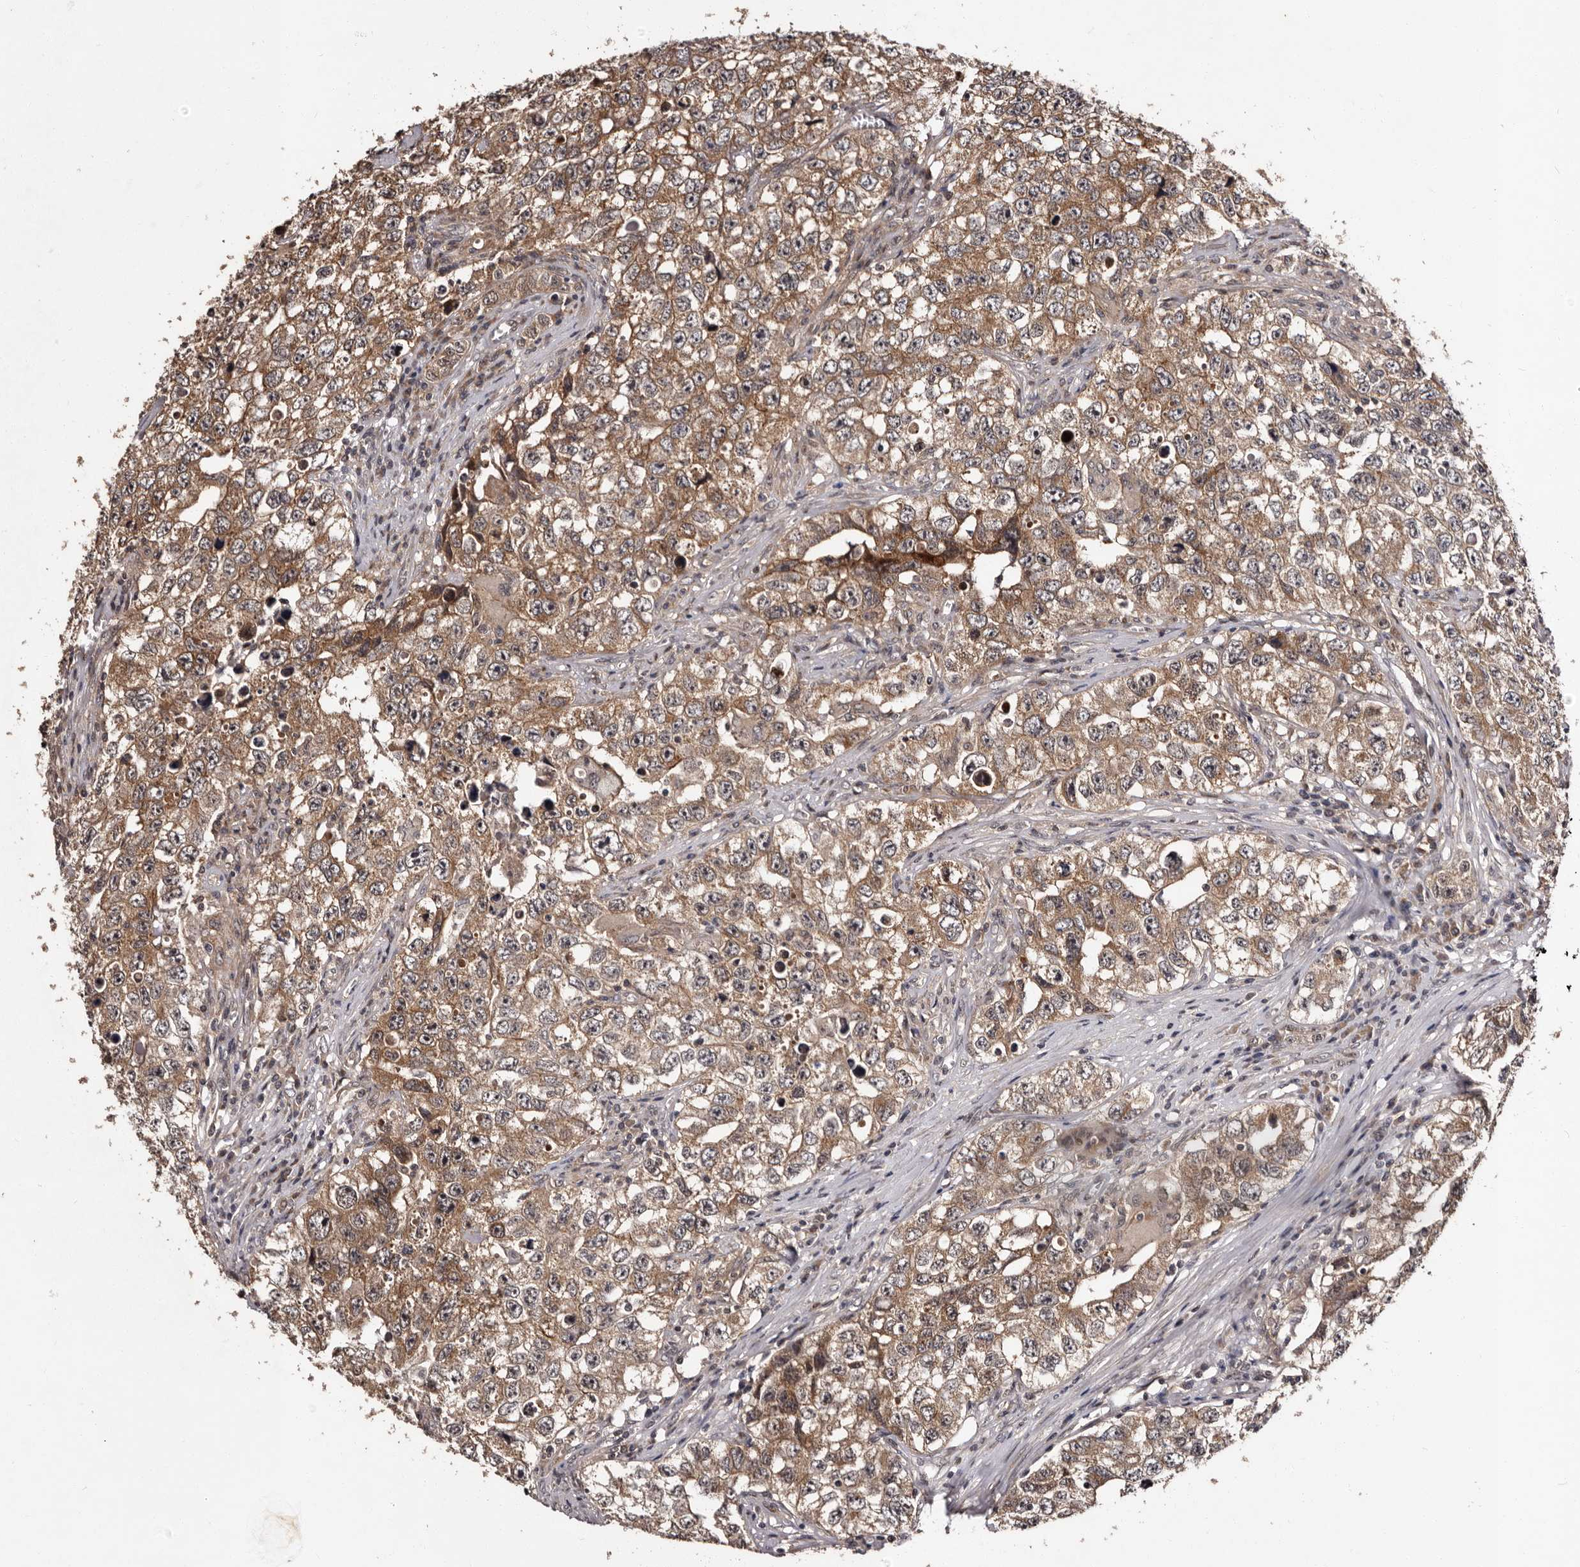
{"staining": {"intensity": "moderate", "quantity": ">75%", "location": "cytoplasmic/membranous"}, "tissue": "testis cancer", "cell_type": "Tumor cells", "image_type": "cancer", "snomed": [{"axis": "morphology", "description": "Seminoma, NOS"}, {"axis": "morphology", "description": "Carcinoma, Embryonal, NOS"}, {"axis": "topography", "description": "Testis"}], "caption": "A brown stain highlights moderate cytoplasmic/membranous positivity of a protein in testis seminoma tumor cells.", "gene": "MKRN3", "patient": {"sex": "male", "age": 43}}